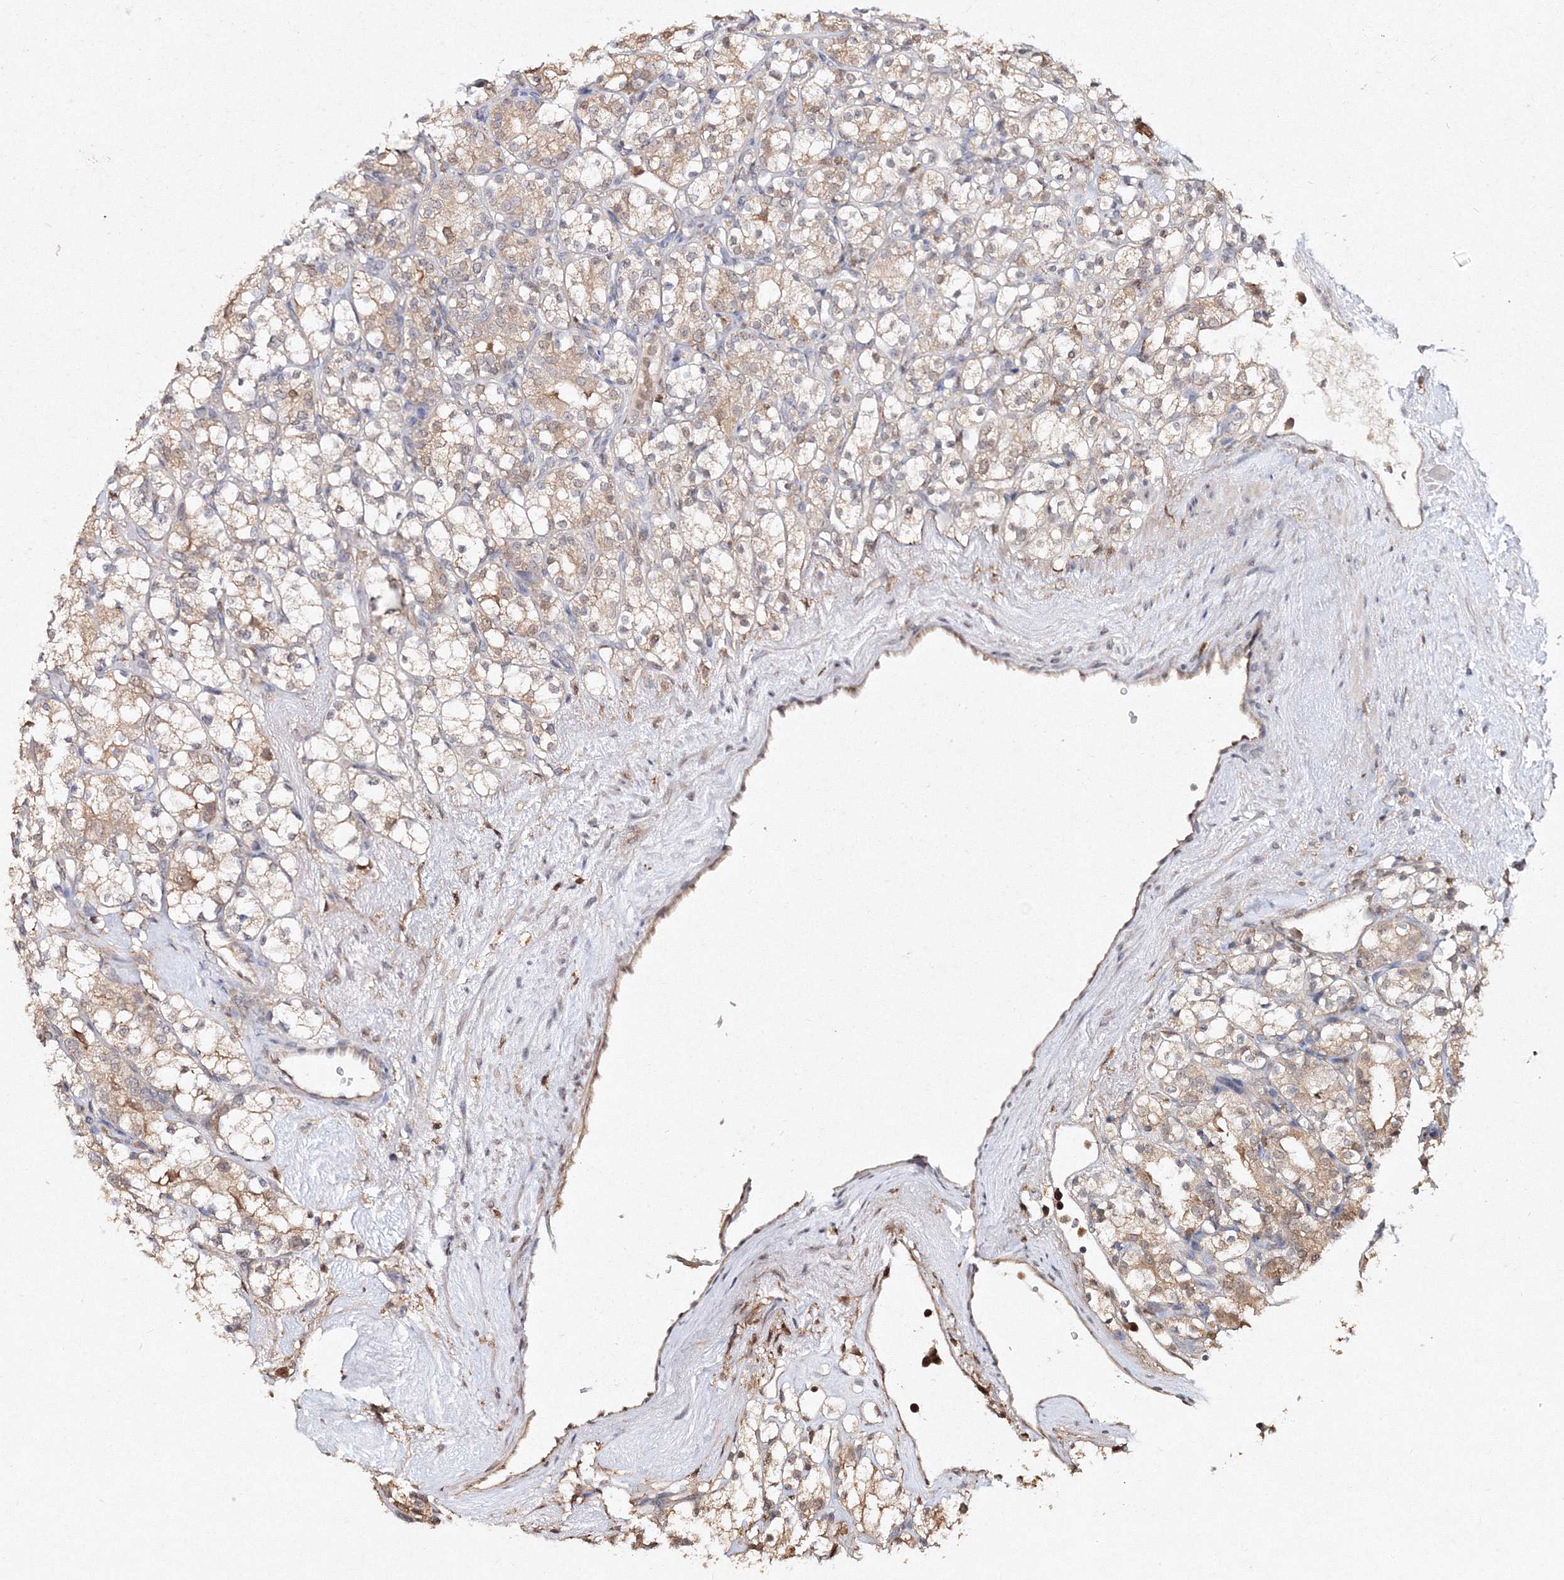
{"staining": {"intensity": "weak", "quantity": "25%-75%", "location": "cytoplasmic/membranous"}, "tissue": "renal cancer", "cell_type": "Tumor cells", "image_type": "cancer", "snomed": [{"axis": "morphology", "description": "Adenocarcinoma, NOS"}, {"axis": "topography", "description": "Kidney"}], "caption": "Immunohistochemical staining of adenocarcinoma (renal) demonstrates weak cytoplasmic/membranous protein staining in about 25%-75% of tumor cells.", "gene": "S100A11", "patient": {"sex": "male", "age": 77}}